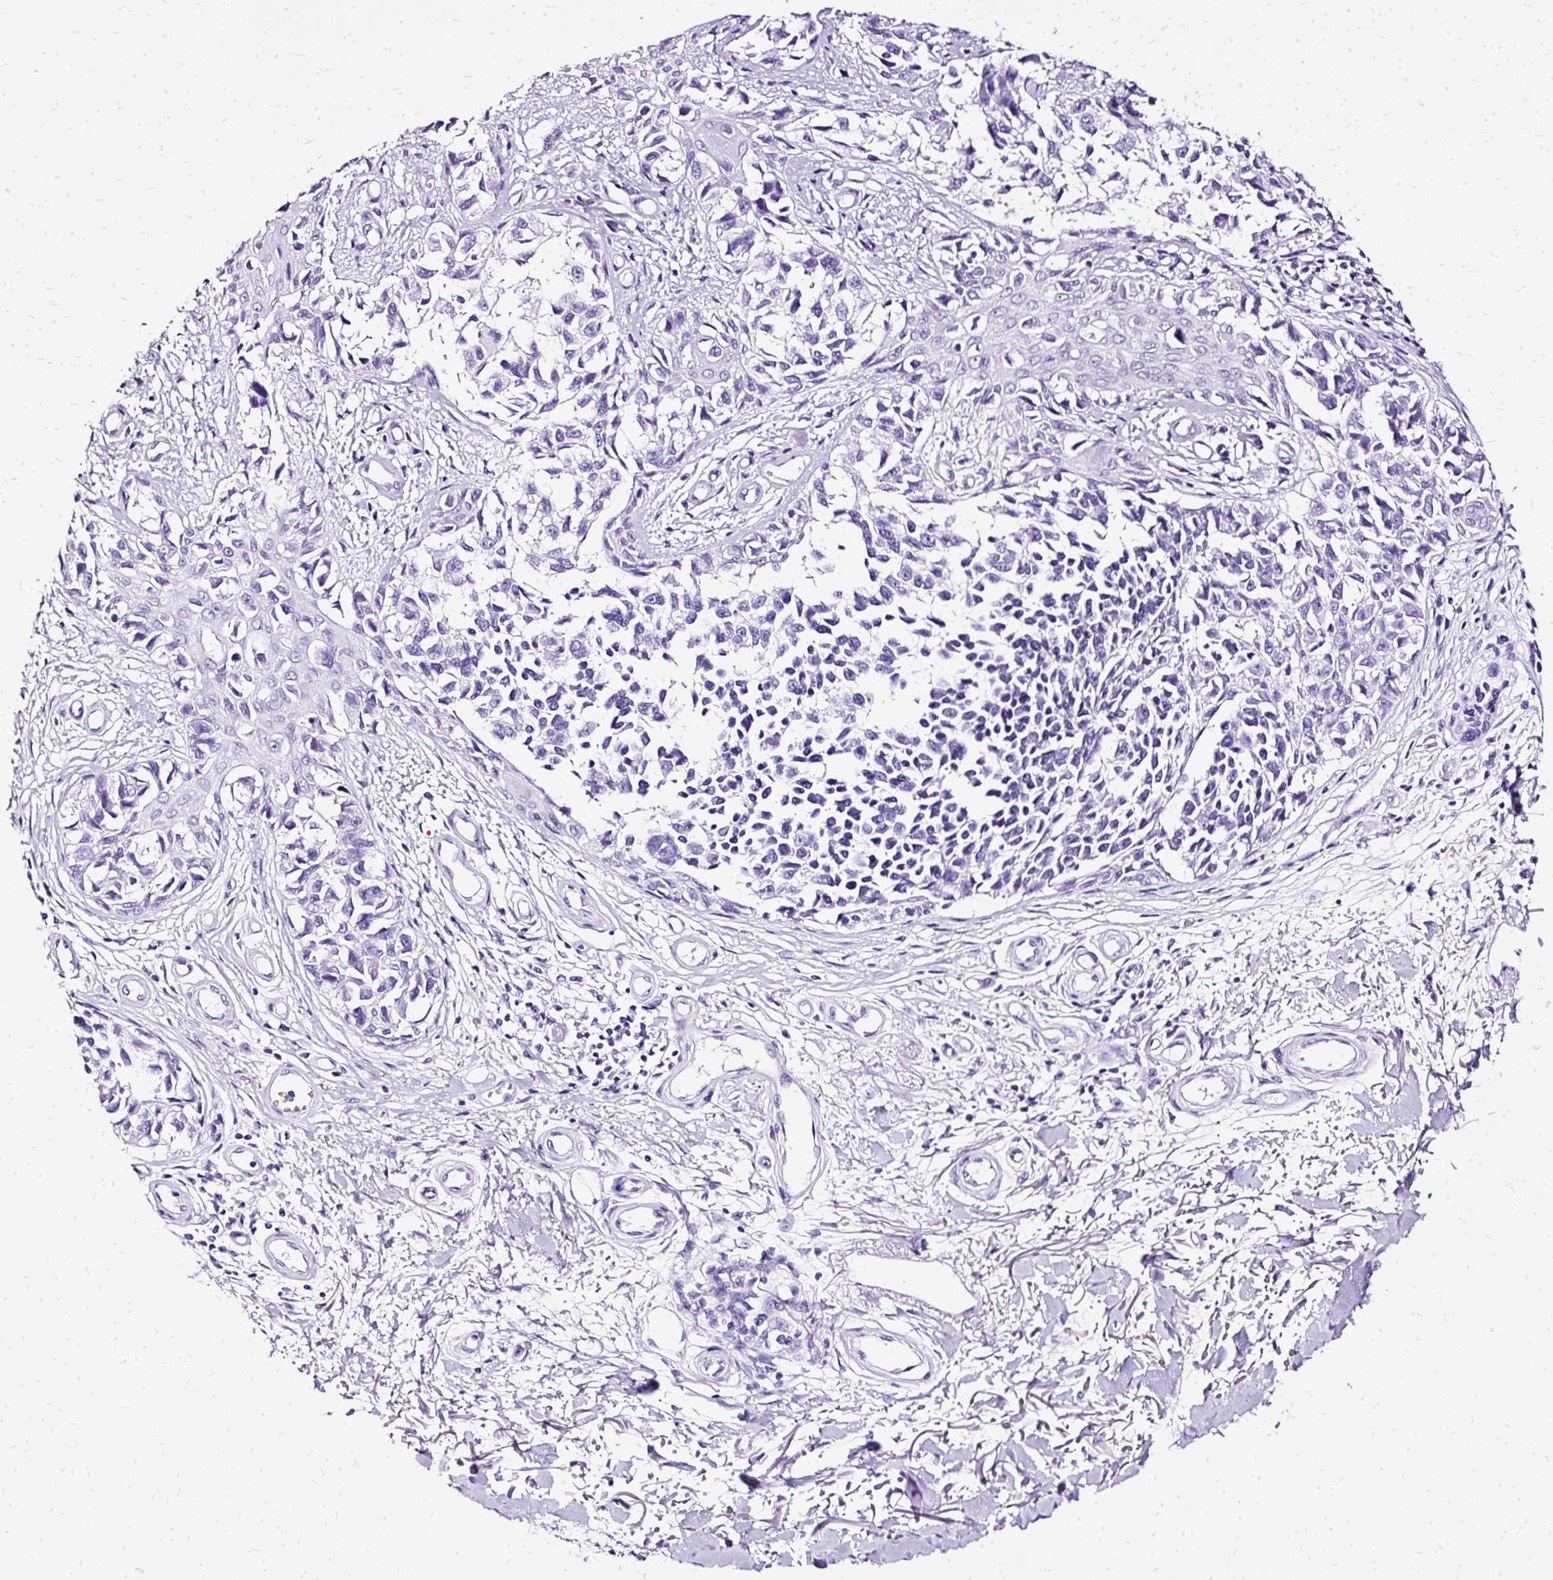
{"staining": {"intensity": "negative", "quantity": "none", "location": "none"}, "tissue": "melanoma", "cell_type": "Tumor cells", "image_type": "cancer", "snomed": [{"axis": "morphology", "description": "Malignant melanoma, NOS"}, {"axis": "topography", "description": "Skin"}], "caption": "Immunohistochemistry (IHC) photomicrograph of neoplastic tissue: malignant melanoma stained with DAB reveals no significant protein positivity in tumor cells. Brightfield microscopy of immunohistochemistry stained with DAB (brown) and hematoxylin (blue), captured at high magnification.", "gene": "SLC8A2", "patient": {"sex": "male", "age": 73}}